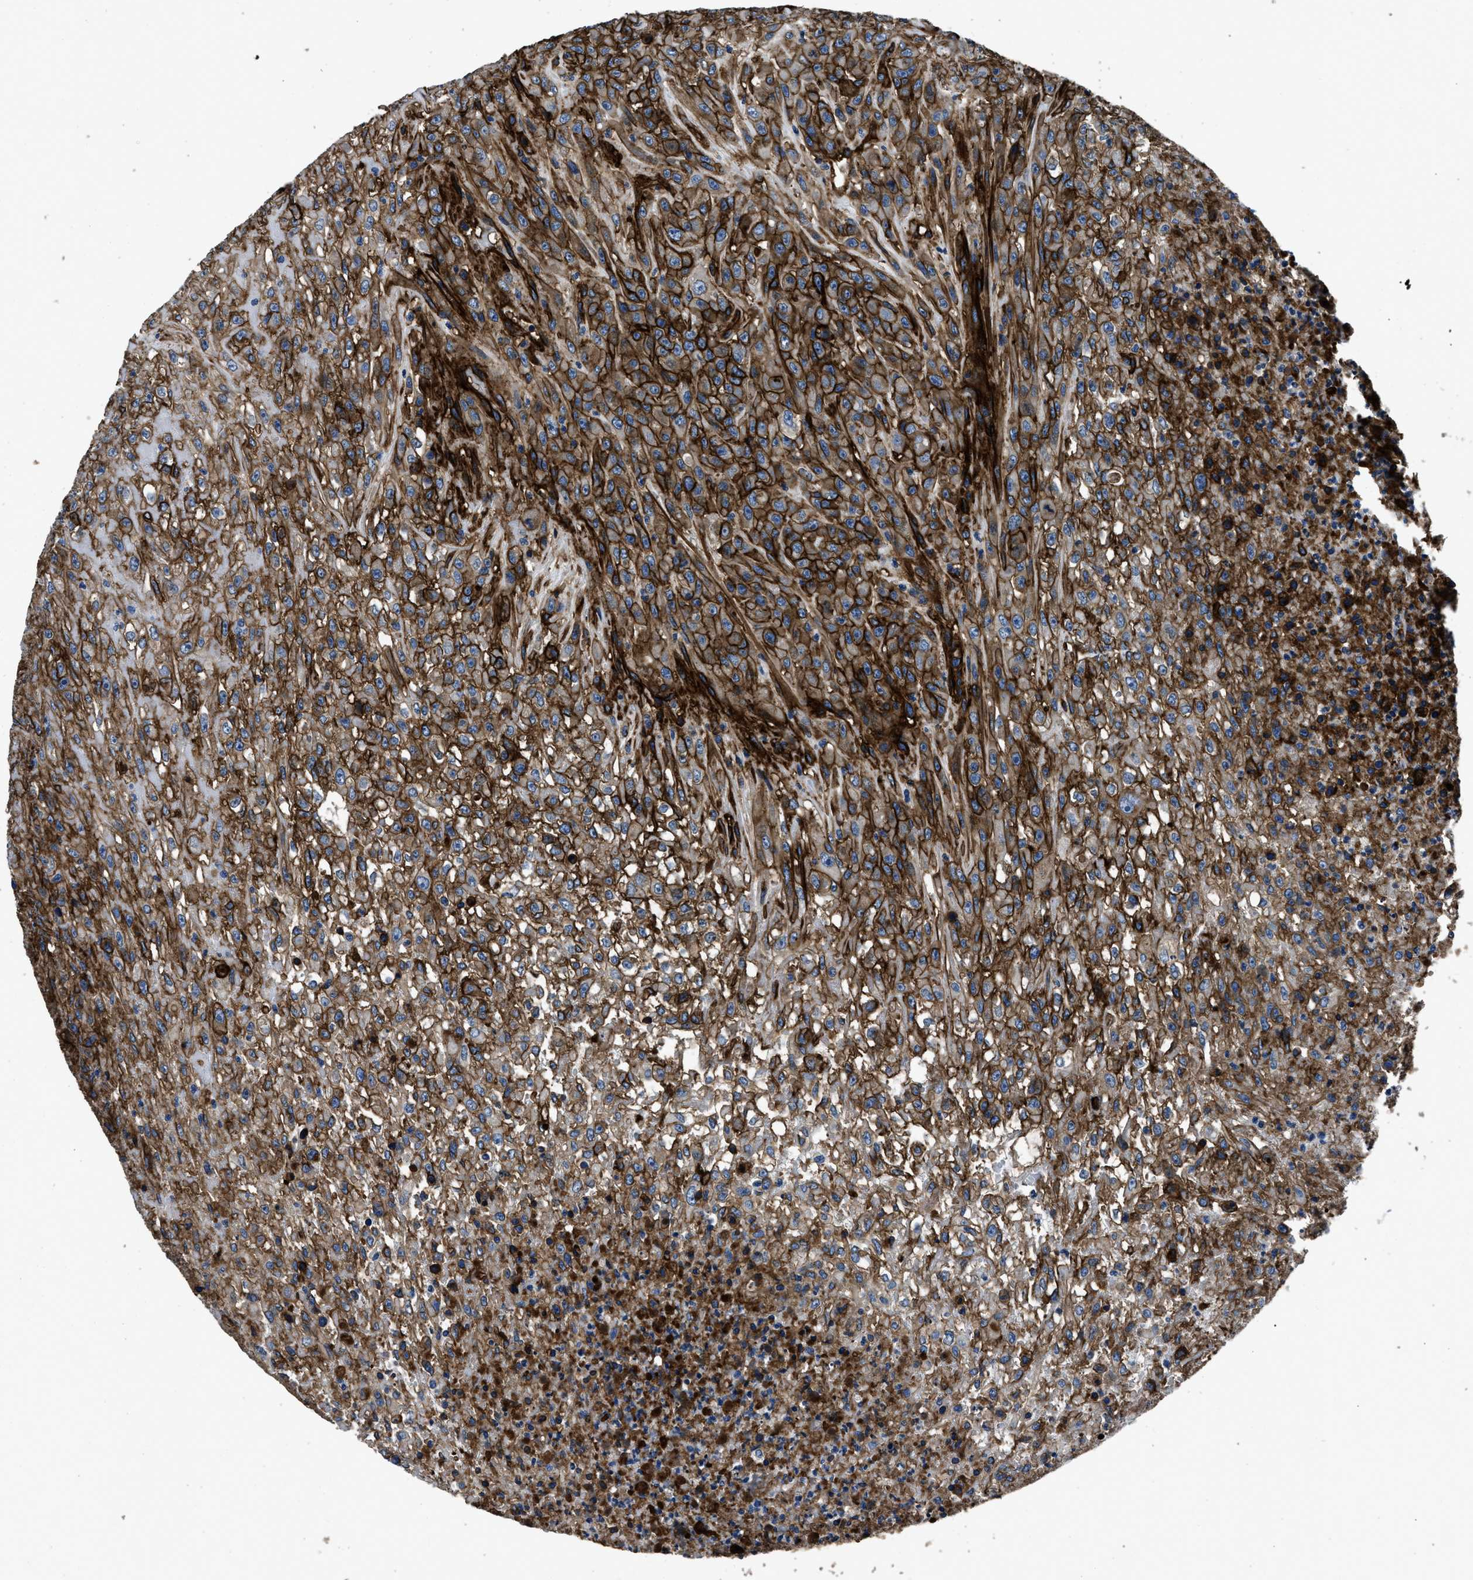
{"staining": {"intensity": "strong", "quantity": ">75%", "location": "cytoplasmic/membranous"}, "tissue": "urothelial cancer", "cell_type": "Tumor cells", "image_type": "cancer", "snomed": [{"axis": "morphology", "description": "Urothelial carcinoma, High grade"}, {"axis": "topography", "description": "Urinary bladder"}], "caption": "Protein staining by immunohistochemistry displays strong cytoplasmic/membranous expression in approximately >75% of tumor cells in urothelial cancer. The staining is performed using DAB brown chromogen to label protein expression. The nuclei are counter-stained blue using hematoxylin.", "gene": "CD276", "patient": {"sex": "male", "age": 46}}